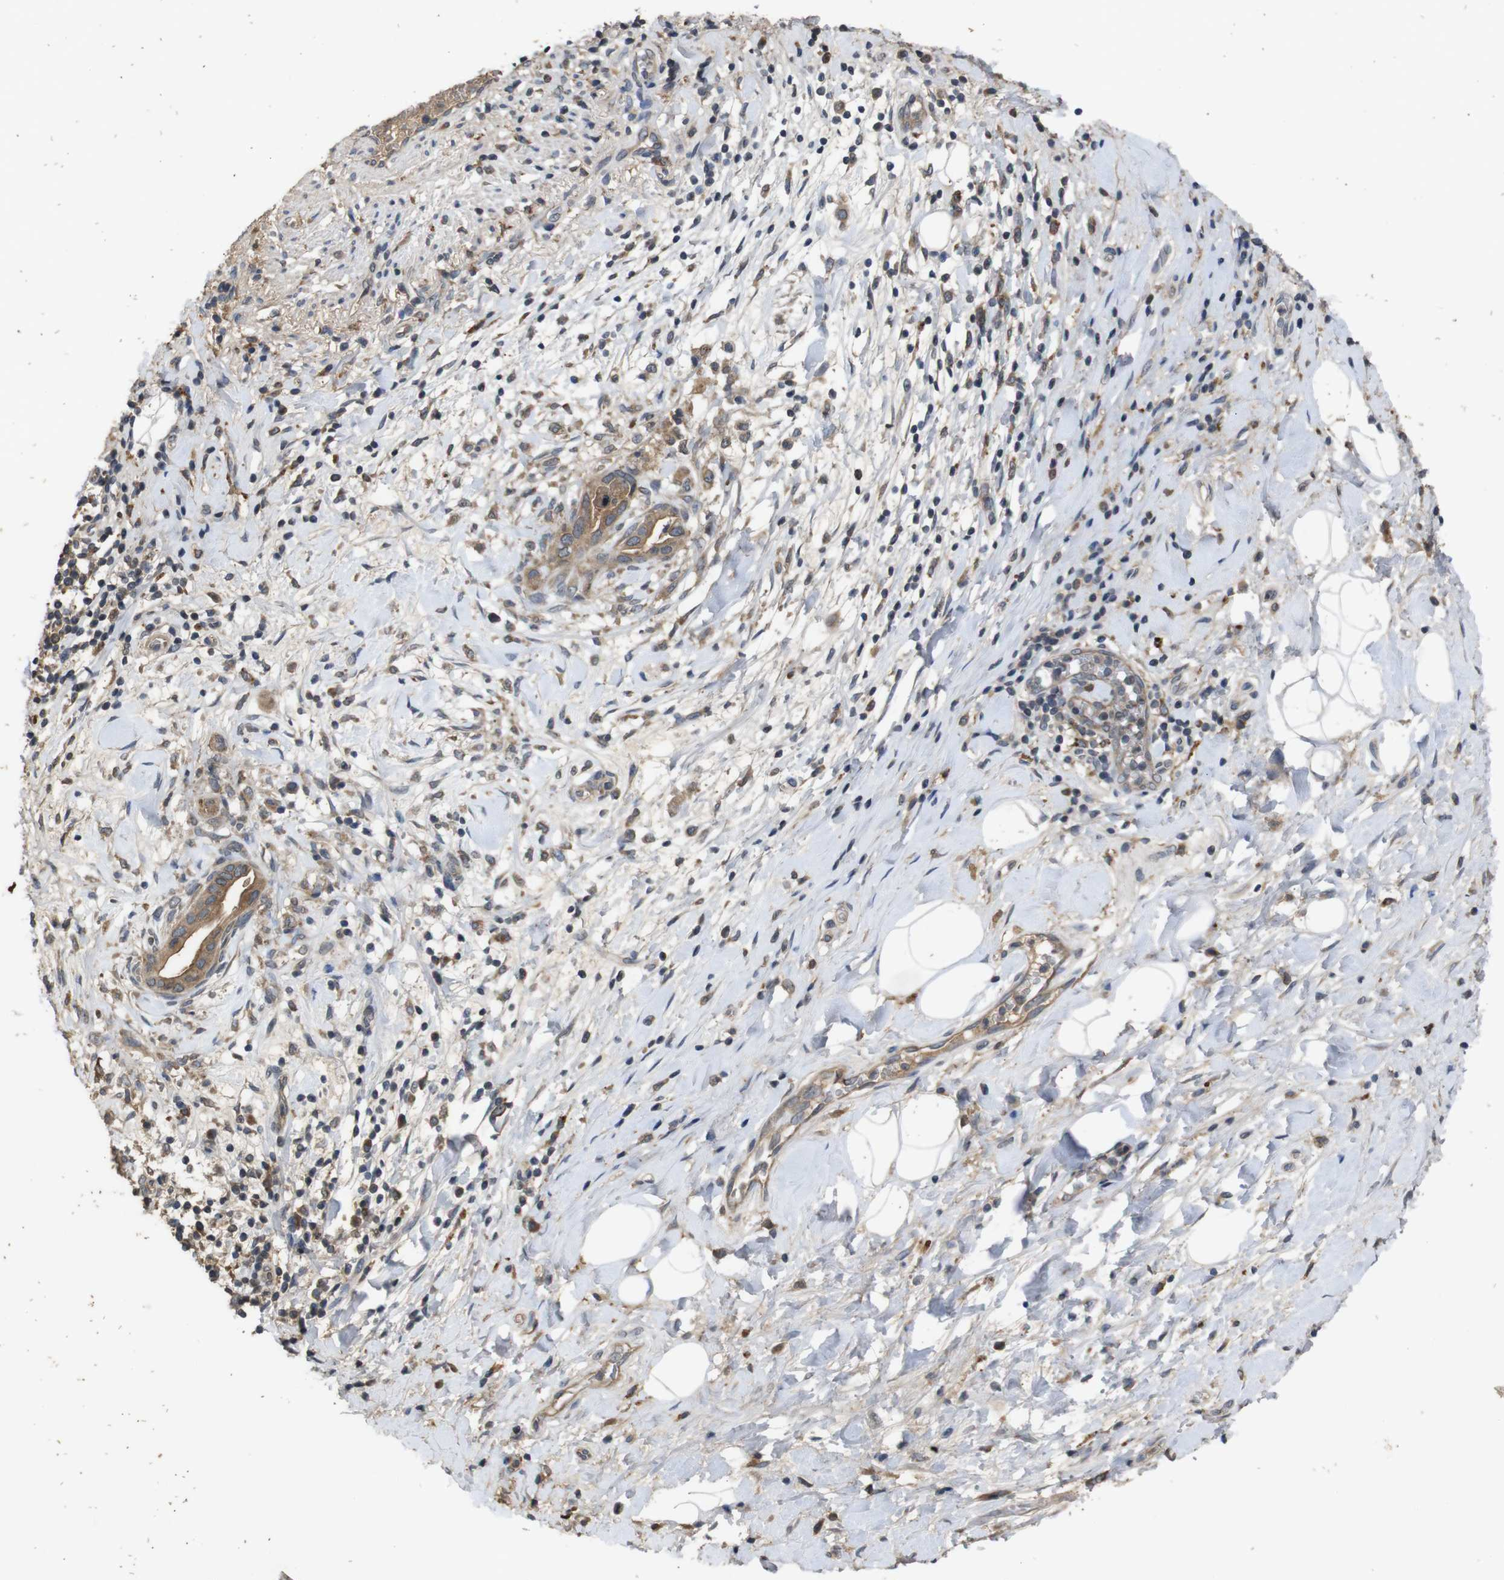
{"staining": {"intensity": "moderate", "quantity": ">75%", "location": "cytoplasmic/membranous"}, "tissue": "pancreatic cancer", "cell_type": "Tumor cells", "image_type": "cancer", "snomed": [{"axis": "morphology", "description": "Adenocarcinoma, NOS"}, {"axis": "topography", "description": "Pancreas"}], "caption": "Brown immunohistochemical staining in human adenocarcinoma (pancreatic) demonstrates moderate cytoplasmic/membranous positivity in approximately >75% of tumor cells.", "gene": "PTPN1", "patient": {"sex": "male", "age": 55}}